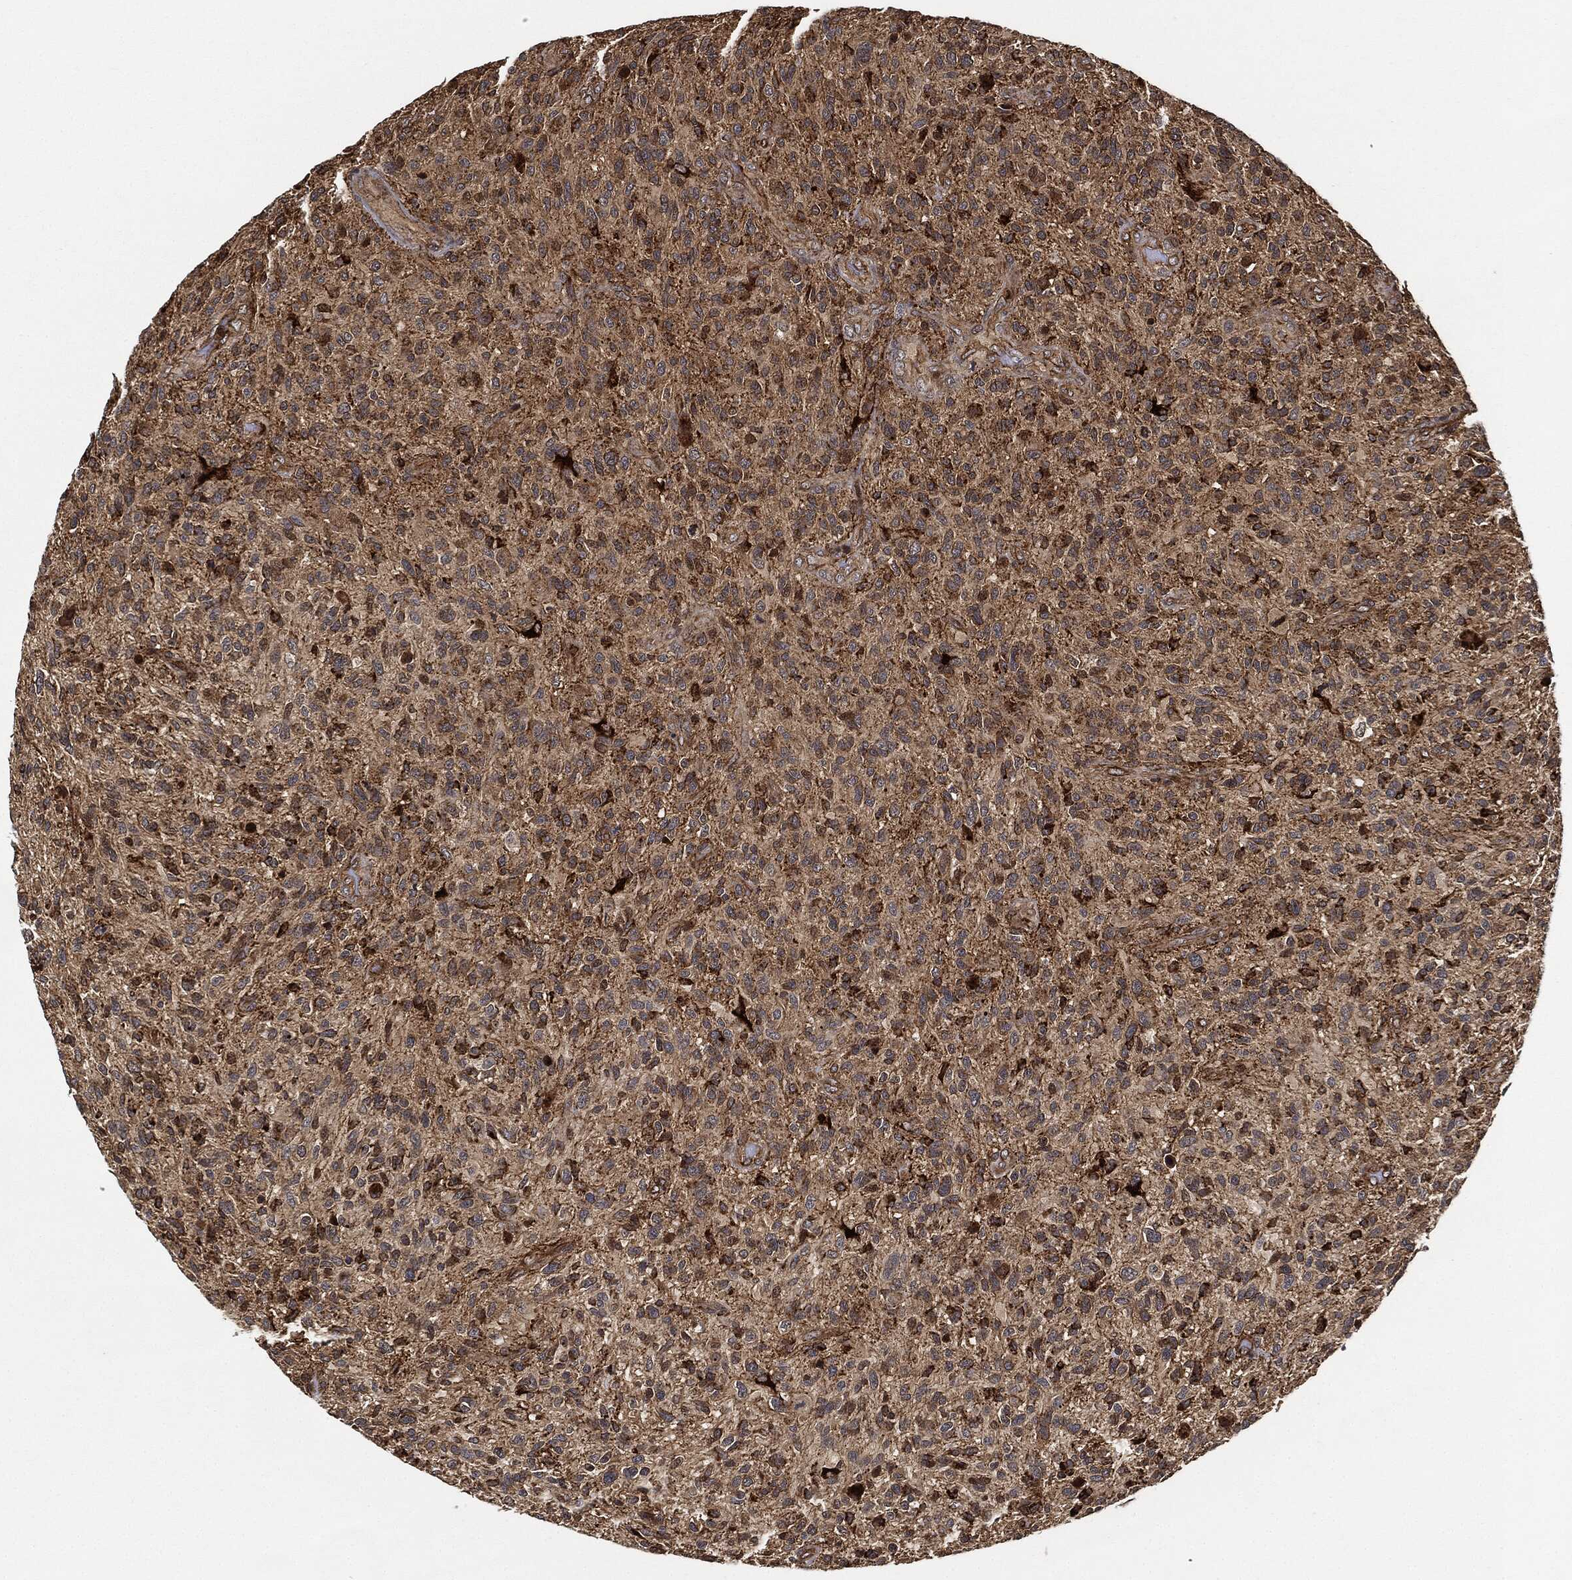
{"staining": {"intensity": "strong", "quantity": "<25%", "location": "cytoplasmic/membranous"}, "tissue": "glioma", "cell_type": "Tumor cells", "image_type": "cancer", "snomed": [{"axis": "morphology", "description": "Glioma, malignant, High grade"}, {"axis": "topography", "description": "Brain"}], "caption": "Brown immunohistochemical staining in human malignant glioma (high-grade) demonstrates strong cytoplasmic/membranous positivity in about <25% of tumor cells.", "gene": "MAP3K3", "patient": {"sex": "male", "age": 47}}